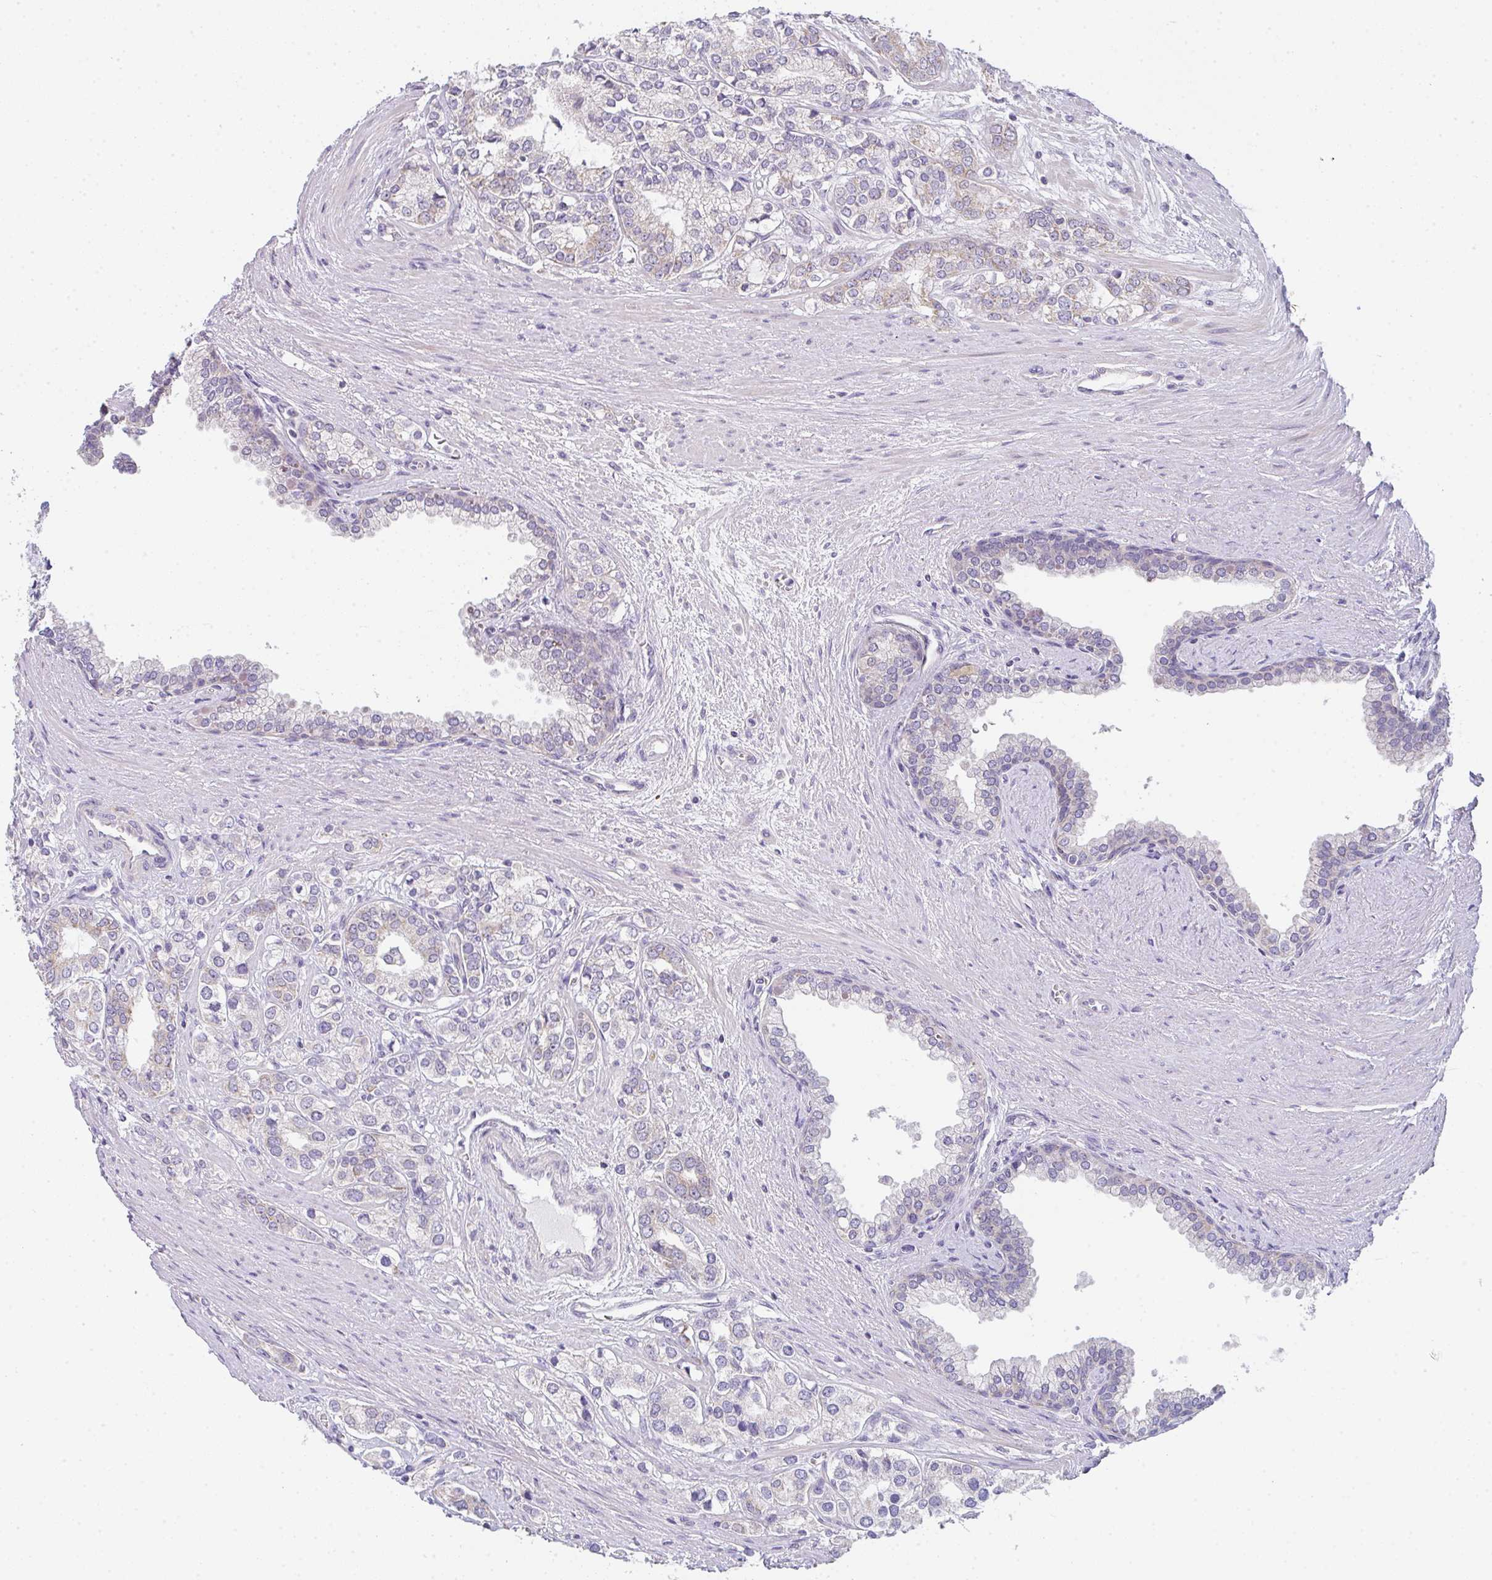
{"staining": {"intensity": "moderate", "quantity": "<25%", "location": "cytoplasmic/membranous"}, "tissue": "prostate cancer", "cell_type": "Tumor cells", "image_type": "cancer", "snomed": [{"axis": "morphology", "description": "Adenocarcinoma, High grade"}, {"axis": "topography", "description": "Prostate"}], "caption": "Prostate cancer stained for a protein (brown) displays moderate cytoplasmic/membranous positive staining in approximately <25% of tumor cells.", "gene": "CACNA1S", "patient": {"sex": "male", "age": 58}}